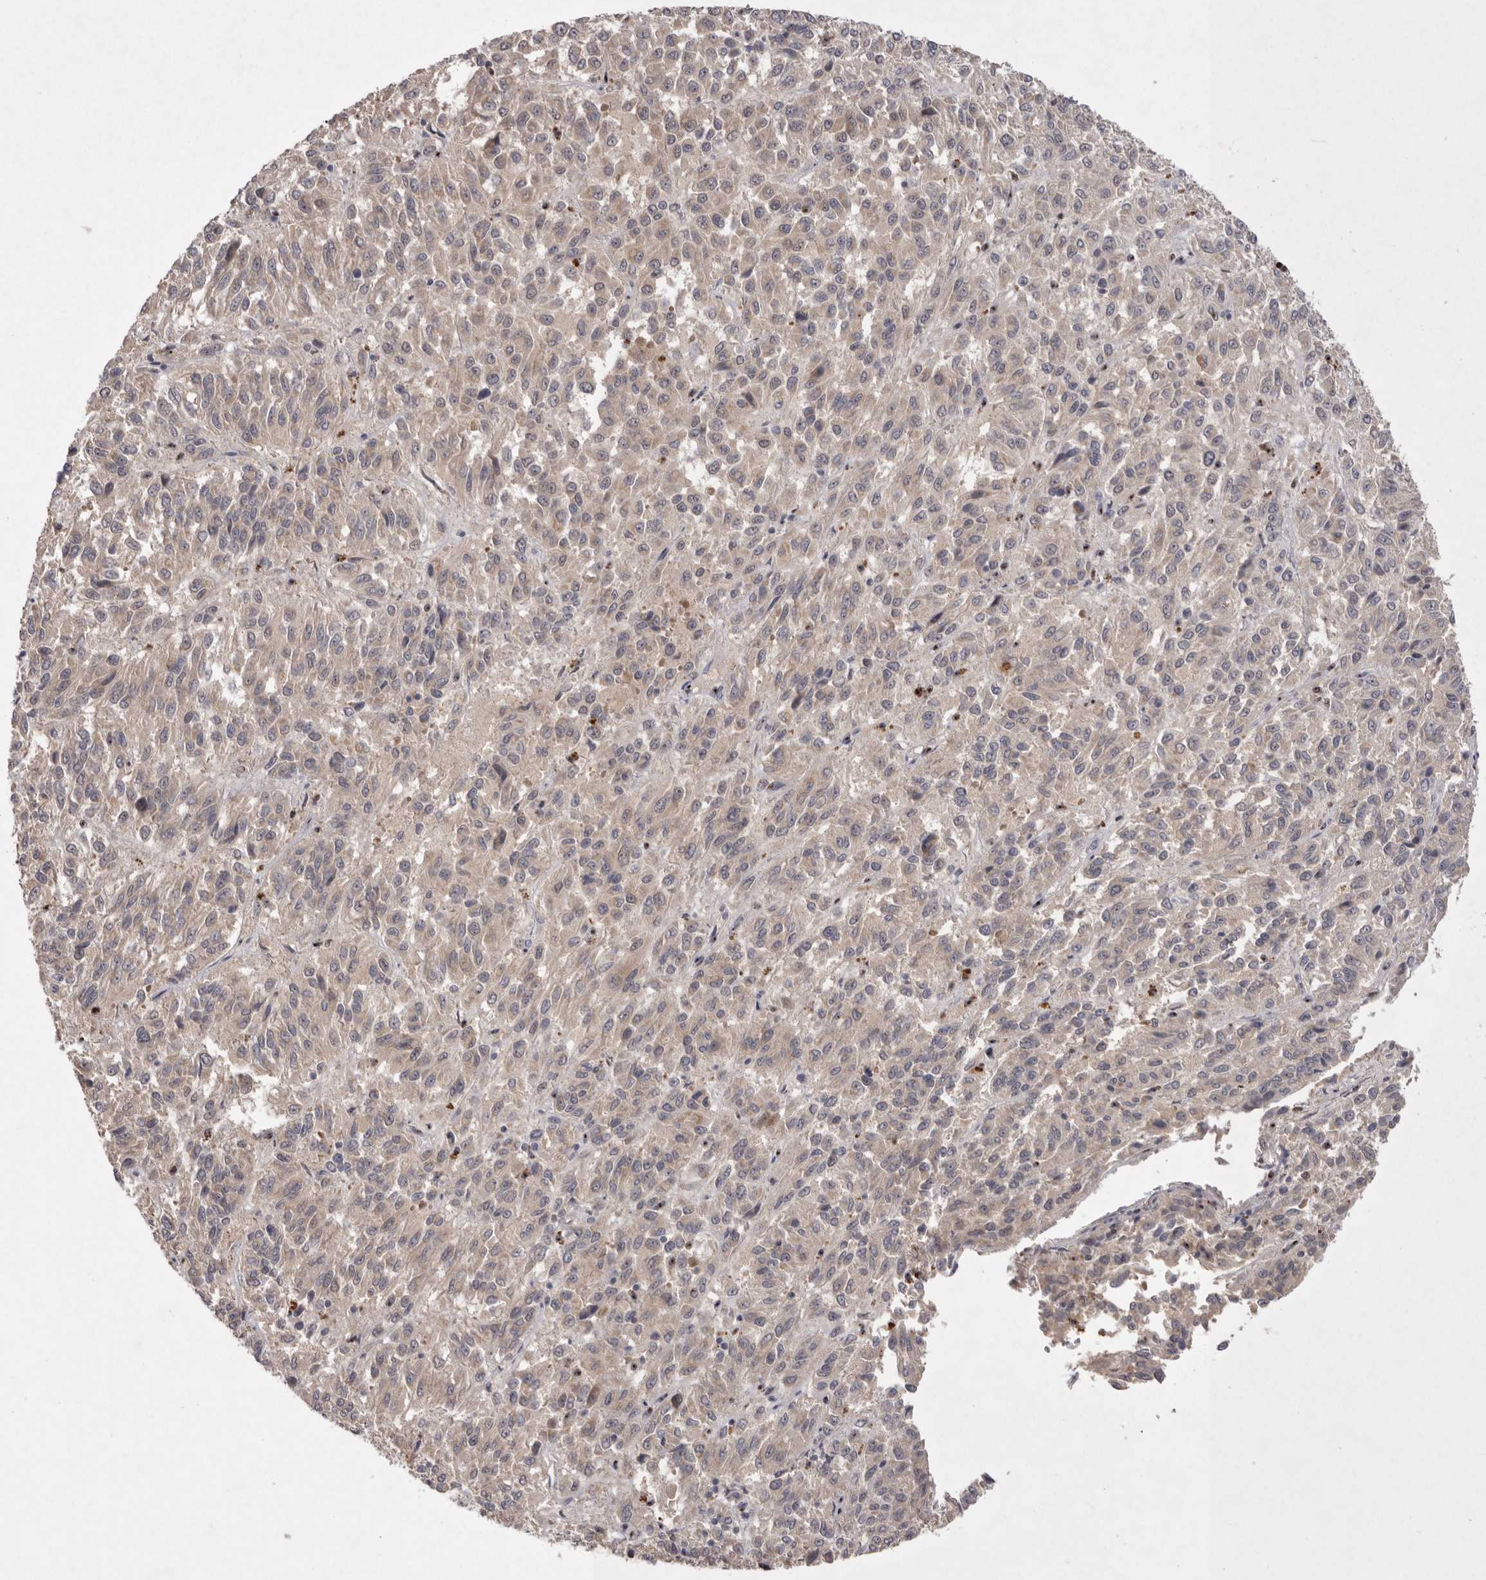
{"staining": {"intensity": "weak", "quantity": "25%-75%", "location": "cytoplasmic/membranous"}, "tissue": "melanoma", "cell_type": "Tumor cells", "image_type": "cancer", "snomed": [{"axis": "morphology", "description": "Malignant melanoma, Metastatic site"}, {"axis": "topography", "description": "Lung"}], "caption": "The photomicrograph exhibits staining of malignant melanoma (metastatic site), revealing weak cytoplasmic/membranous protein positivity (brown color) within tumor cells. (Brightfield microscopy of DAB IHC at high magnification).", "gene": "HUS1", "patient": {"sex": "male", "age": 64}}